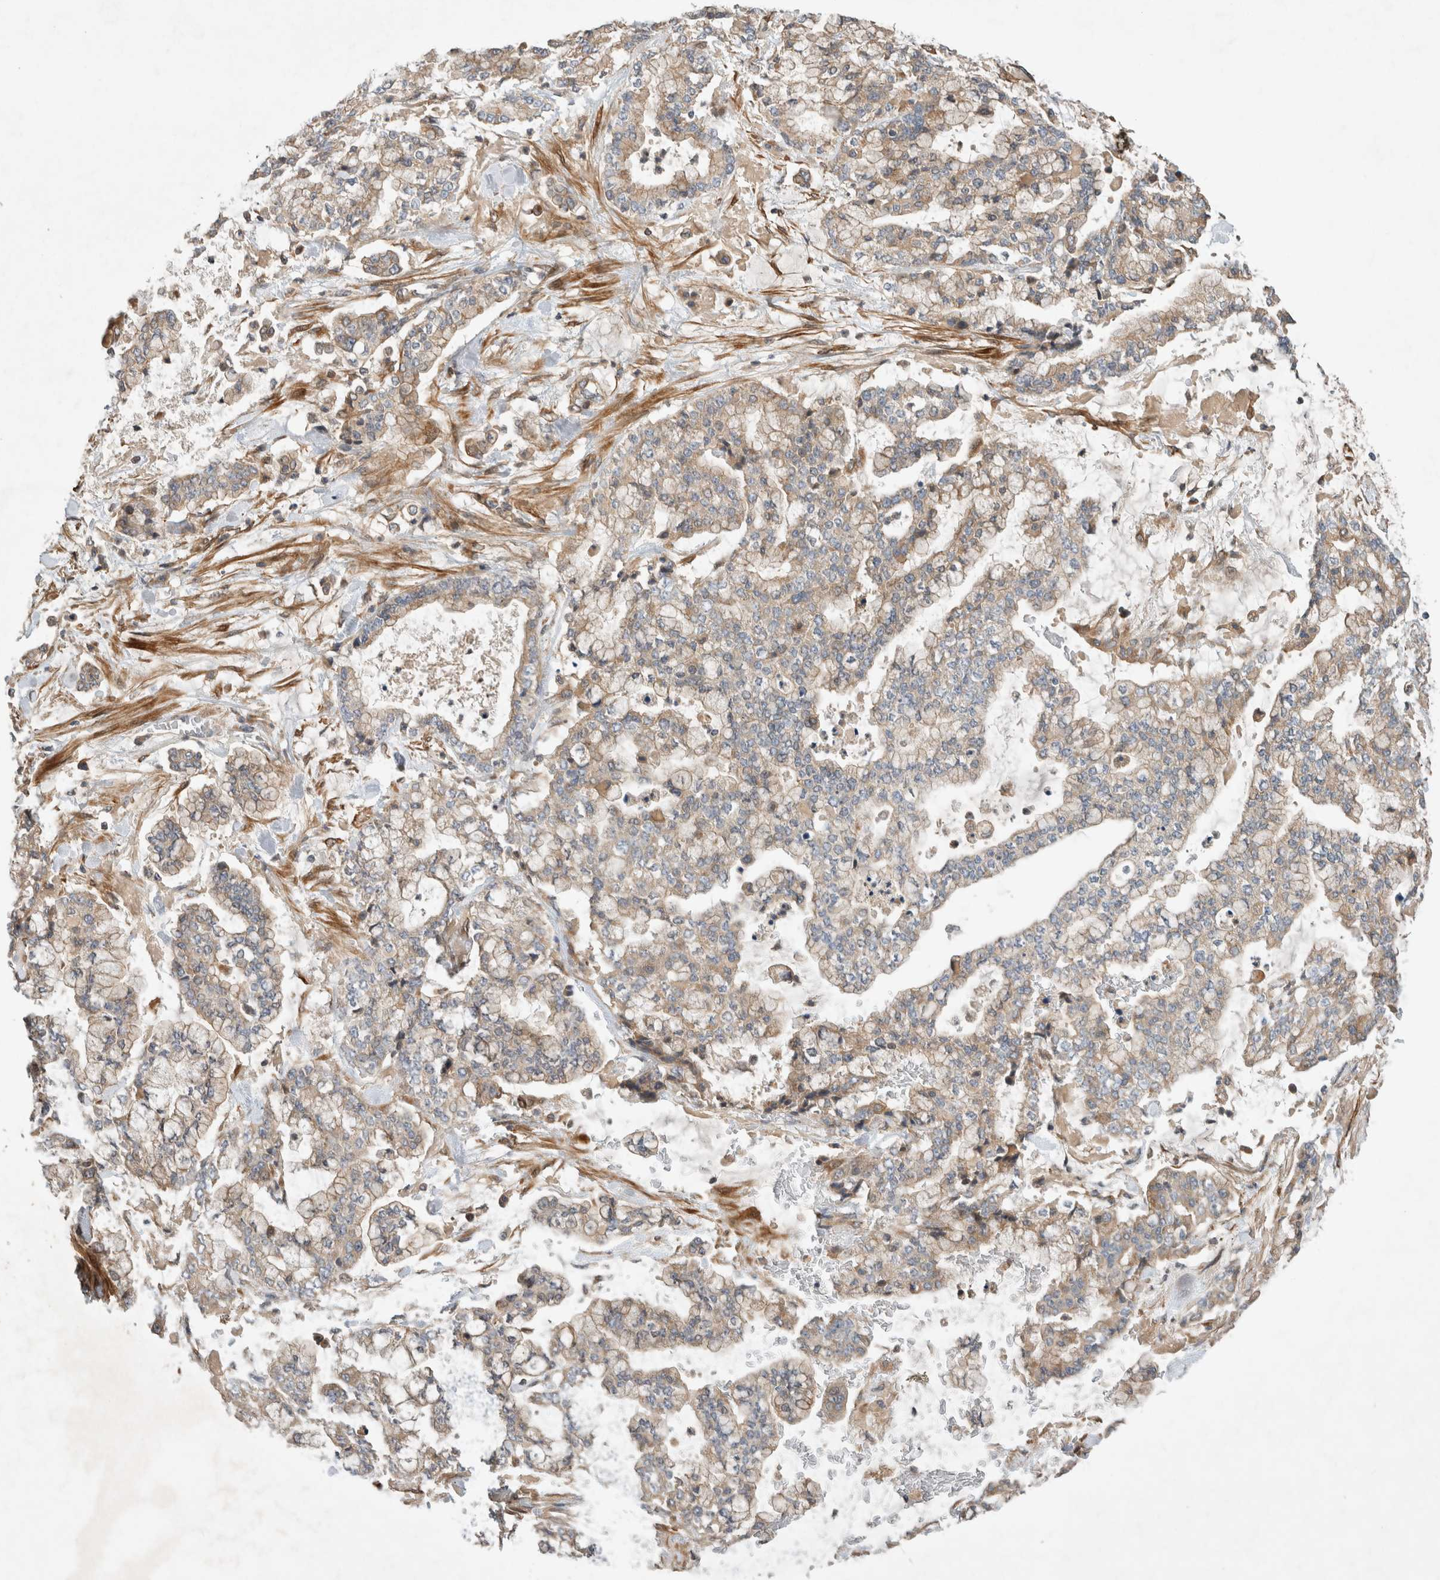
{"staining": {"intensity": "weak", "quantity": ">75%", "location": "cytoplasmic/membranous"}, "tissue": "stomach cancer", "cell_type": "Tumor cells", "image_type": "cancer", "snomed": [{"axis": "morphology", "description": "Normal tissue, NOS"}, {"axis": "morphology", "description": "Adenocarcinoma, NOS"}, {"axis": "topography", "description": "Stomach, upper"}, {"axis": "topography", "description": "Stomach"}], "caption": "High-power microscopy captured an immunohistochemistry photomicrograph of stomach adenocarcinoma, revealing weak cytoplasmic/membranous positivity in approximately >75% of tumor cells.", "gene": "ARMC9", "patient": {"sex": "male", "age": 76}}